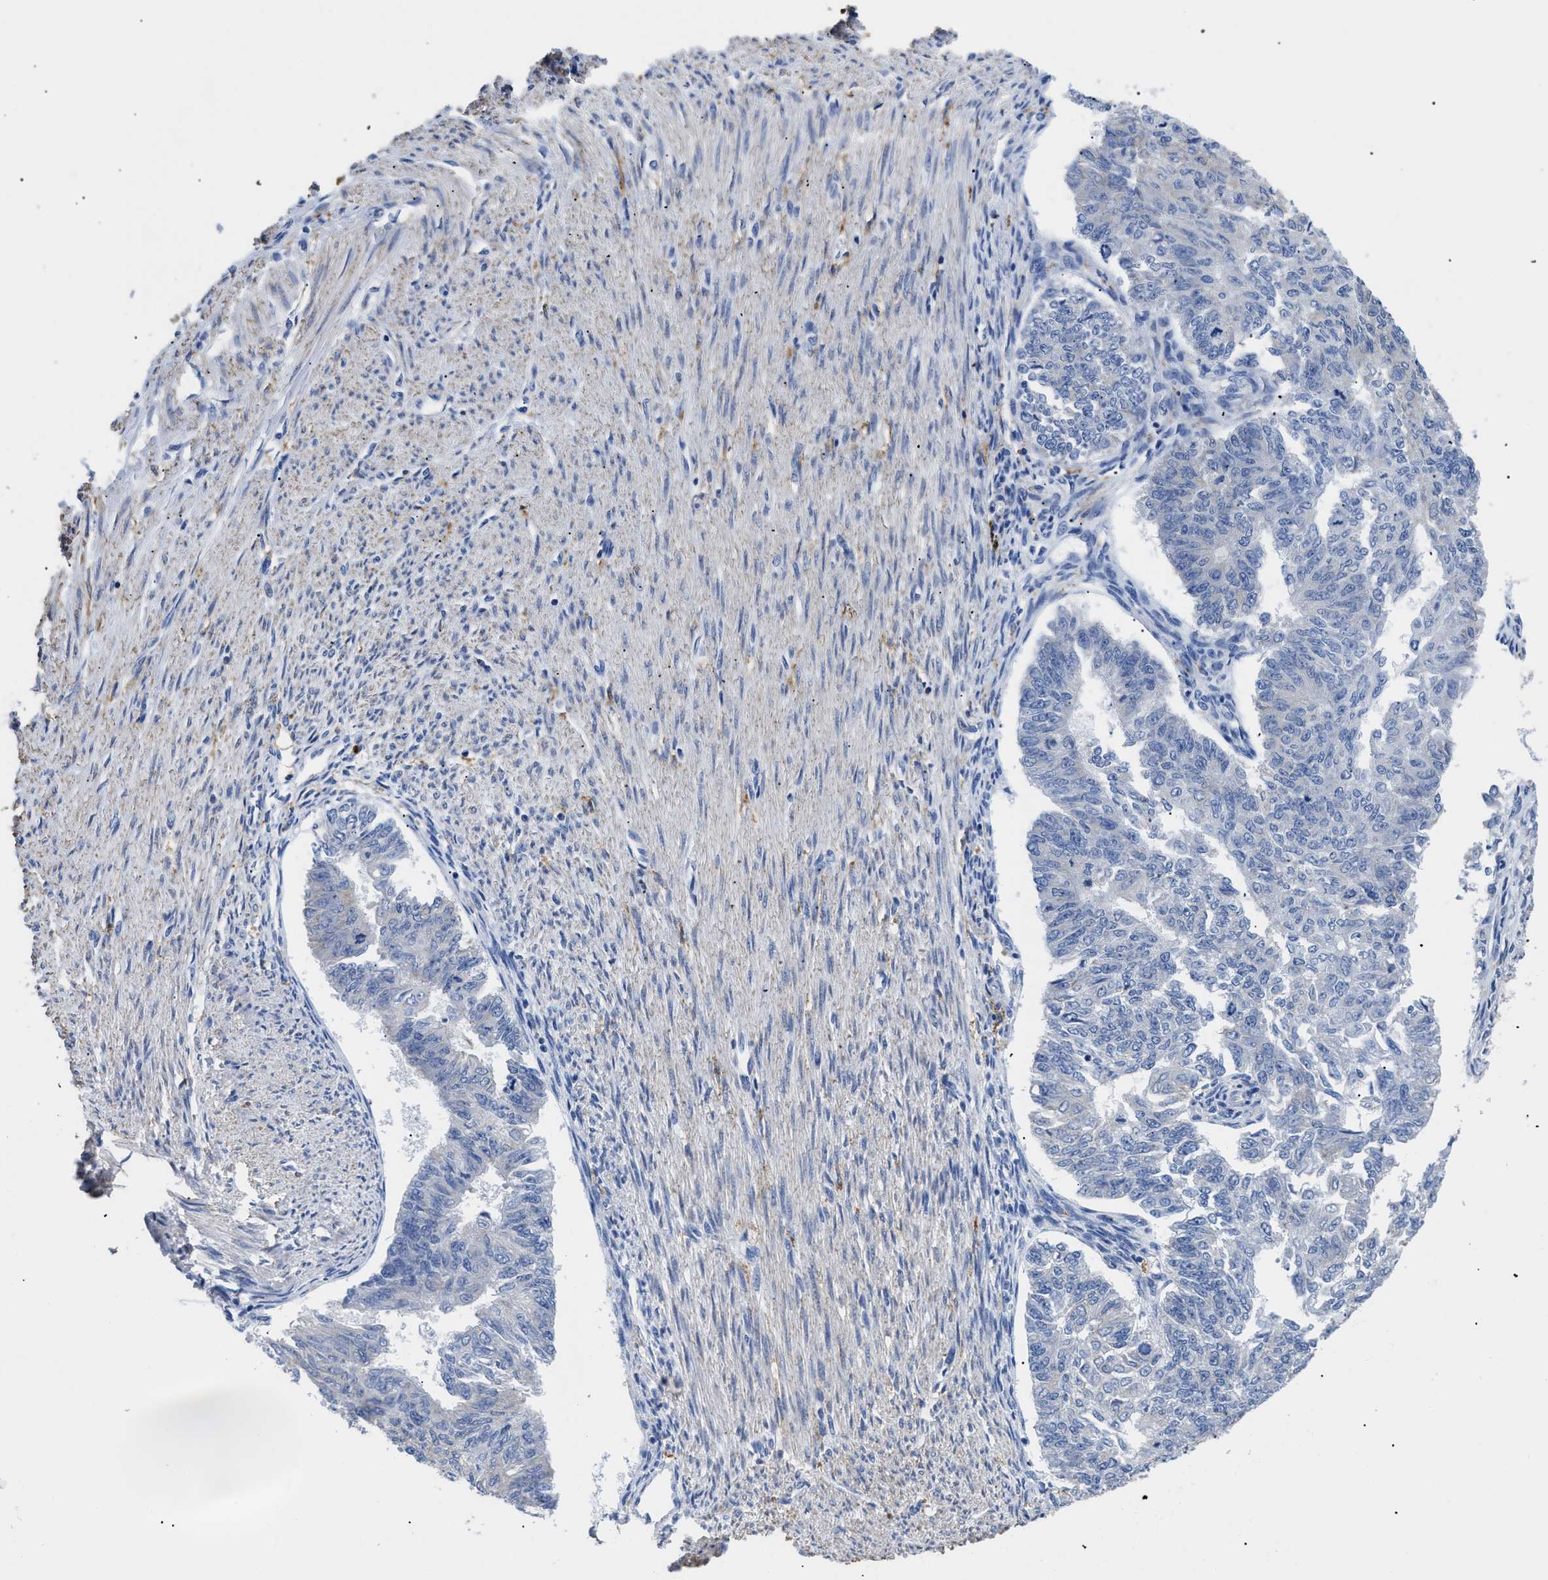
{"staining": {"intensity": "negative", "quantity": "none", "location": "none"}, "tissue": "endometrial cancer", "cell_type": "Tumor cells", "image_type": "cancer", "snomed": [{"axis": "morphology", "description": "Adenocarcinoma, NOS"}, {"axis": "topography", "description": "Endometrium"}], "caption": "Tumor cells are negative for brown protein staining in endometrial cancer. (DAB immunohistochemistry (IHC) visualized using brightfield microscopy, high magnification).", "gene": "HLA-DPA1", "patient": {"sex": "female", "age": 32}}